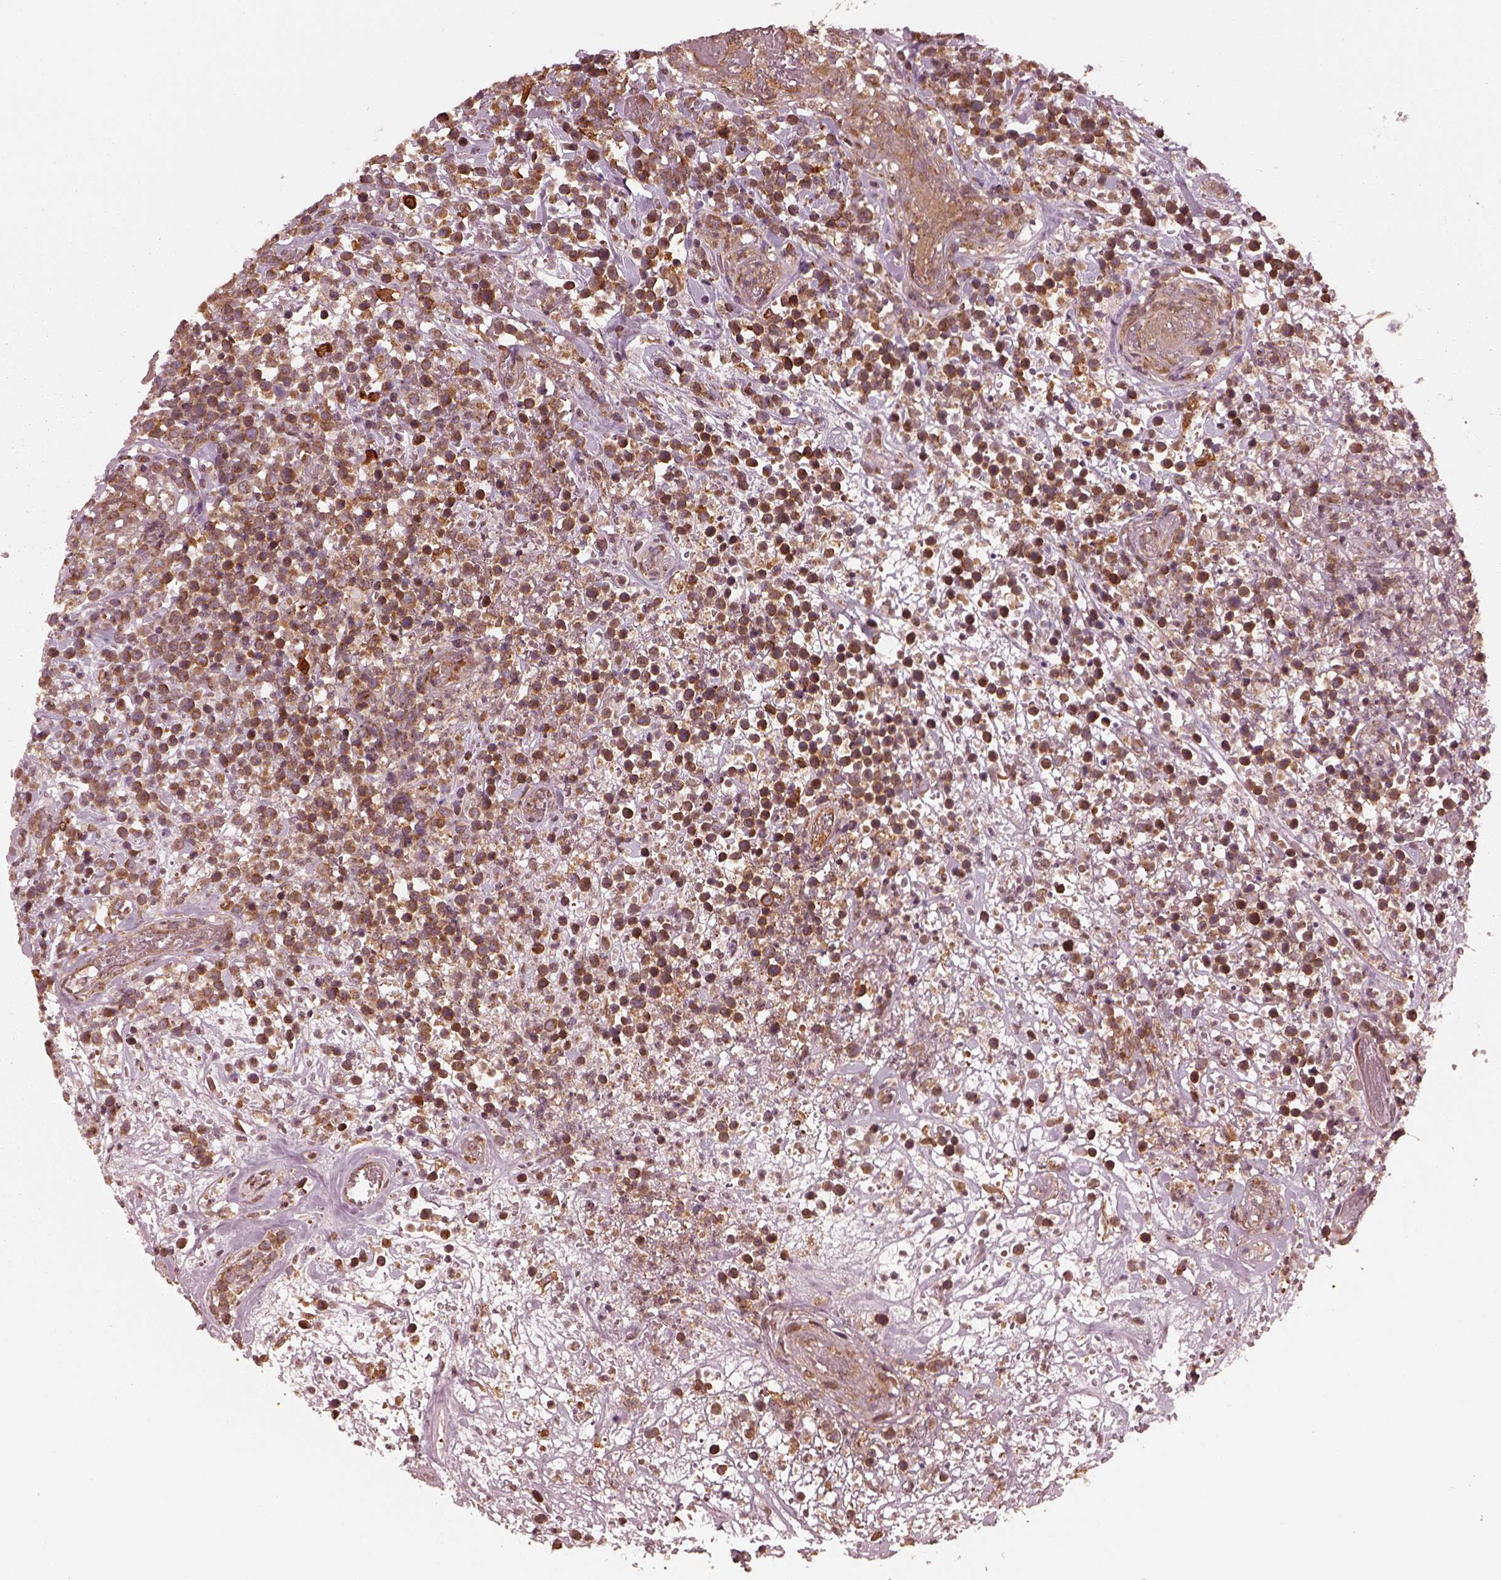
{"staining": {"intensity": "moderate", "quantity": ">75%", "location": "cytoplasmic/membranous"}, "tissue": "lymphoma", "cell_type": "Tumor cells", "image_type": "cancer", "snomed": [{"axis": "morphology", "description": "Malignant lymphoma, non-Hodgkin's type, High grade"}, {"axis": "topography", "description": "Soft tissue"}], "caption": "Malignant lymphoma, non-Hodgkin's type (high-grade) tissue reveals moderate cytoplasmic/membranous positivity in approximately >75% of tumor cells, visualized by immunohistochemistry.", "gene": "AGPAT1", "patient": {"sex": "female", "age": 56}}